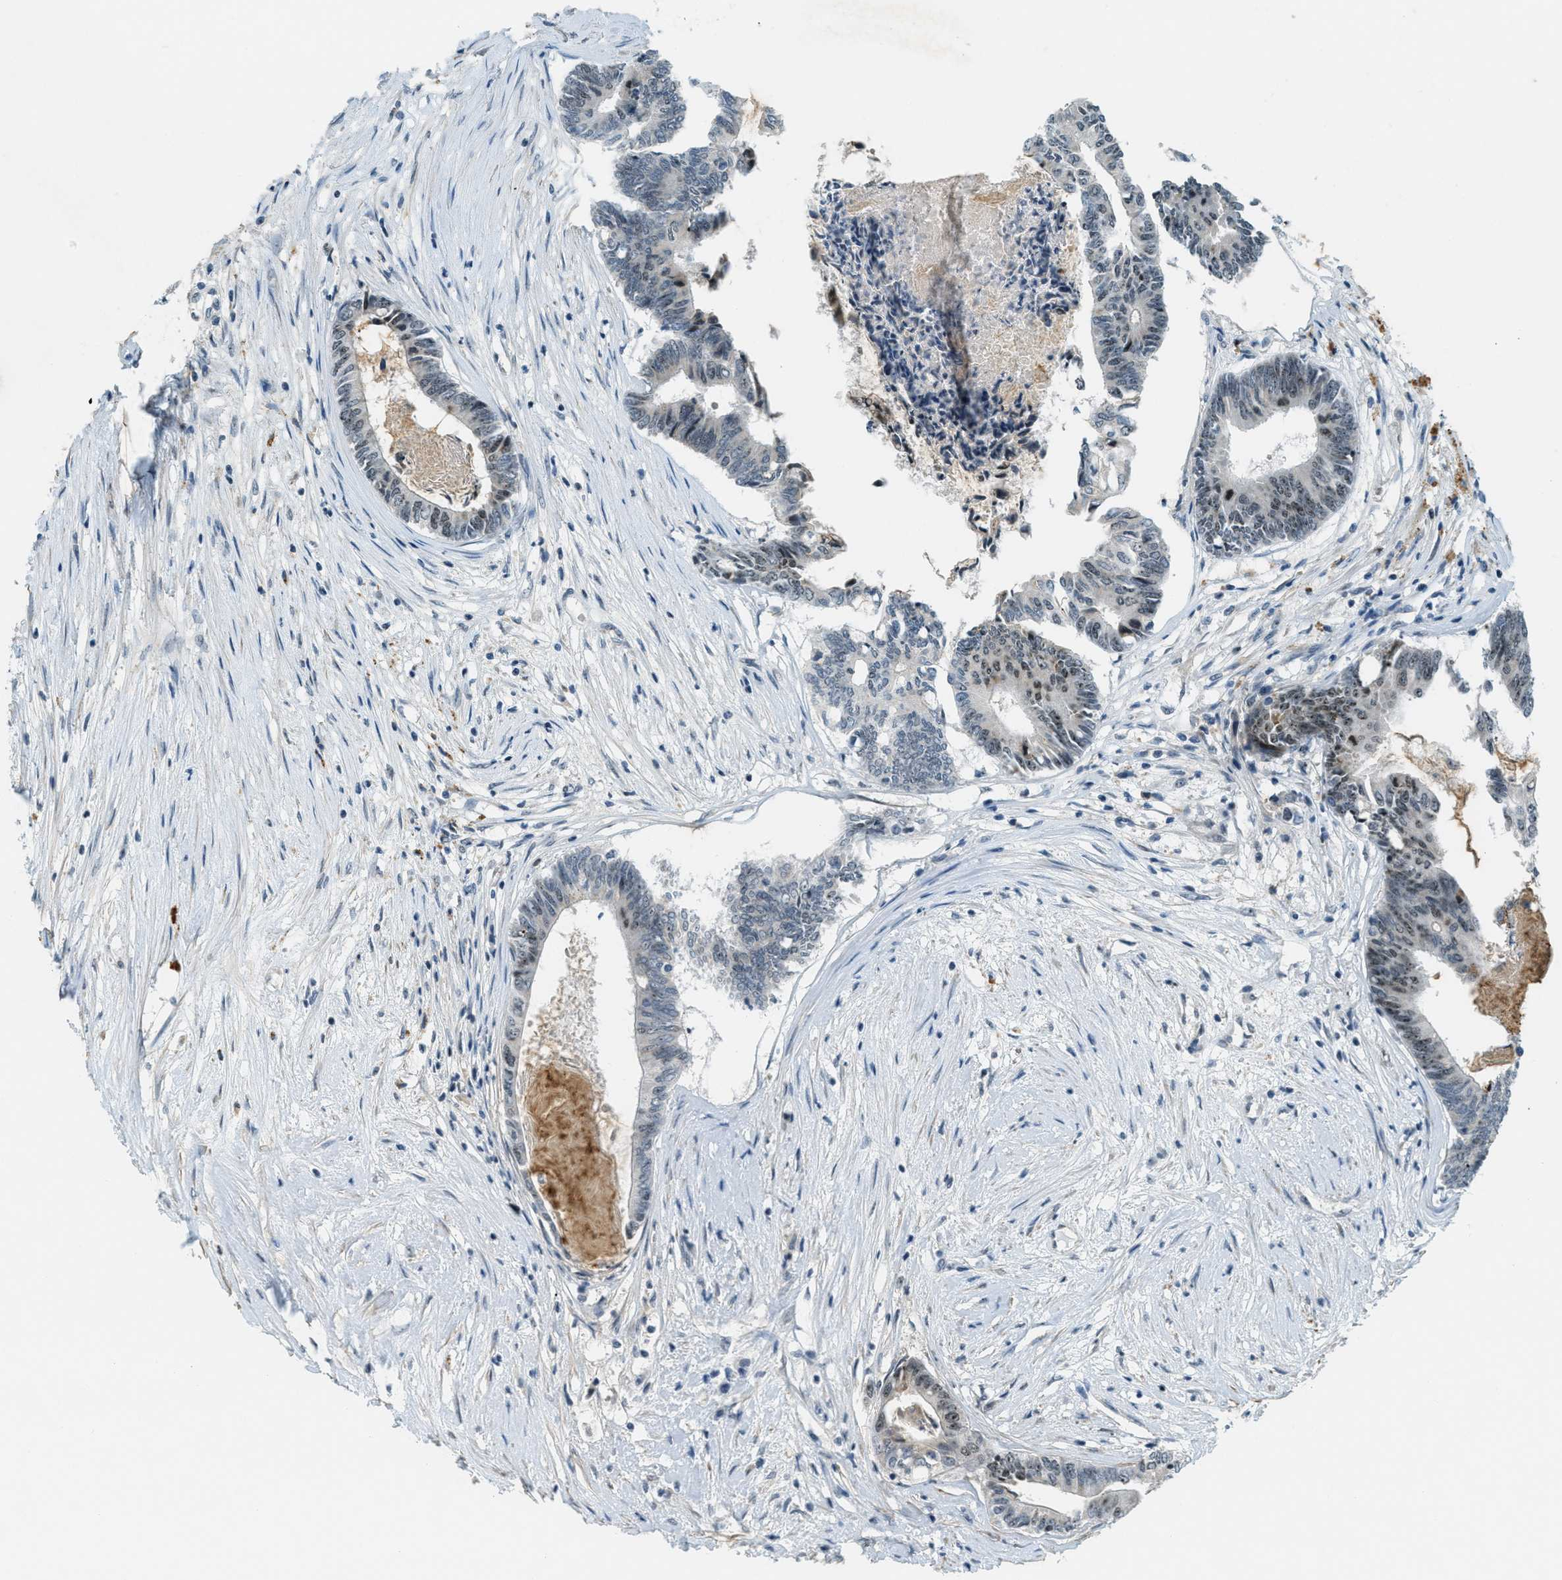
{"staining": {"intensity": "weak", "quantity": "25%-75%", "location": "nuclear"}, "tissue": "colorectal cancer", "cell_type": "Tumor cells", "image_type": "cancer", "snomed": [{"axis": "morphology", "description": "Adenocarcinoma, NOS"}, {"axis": "topography", "description": "Rectum"}], "caption": "A histopathology image showing weak nuclear positivity in about 25%-75% of tumor cells in colorectal cancer (adenocarcinoma), as visualized by brown immunohistochemical staining.", "gene": "DDX47", "patient": {"sex": "male", "age": 63}}